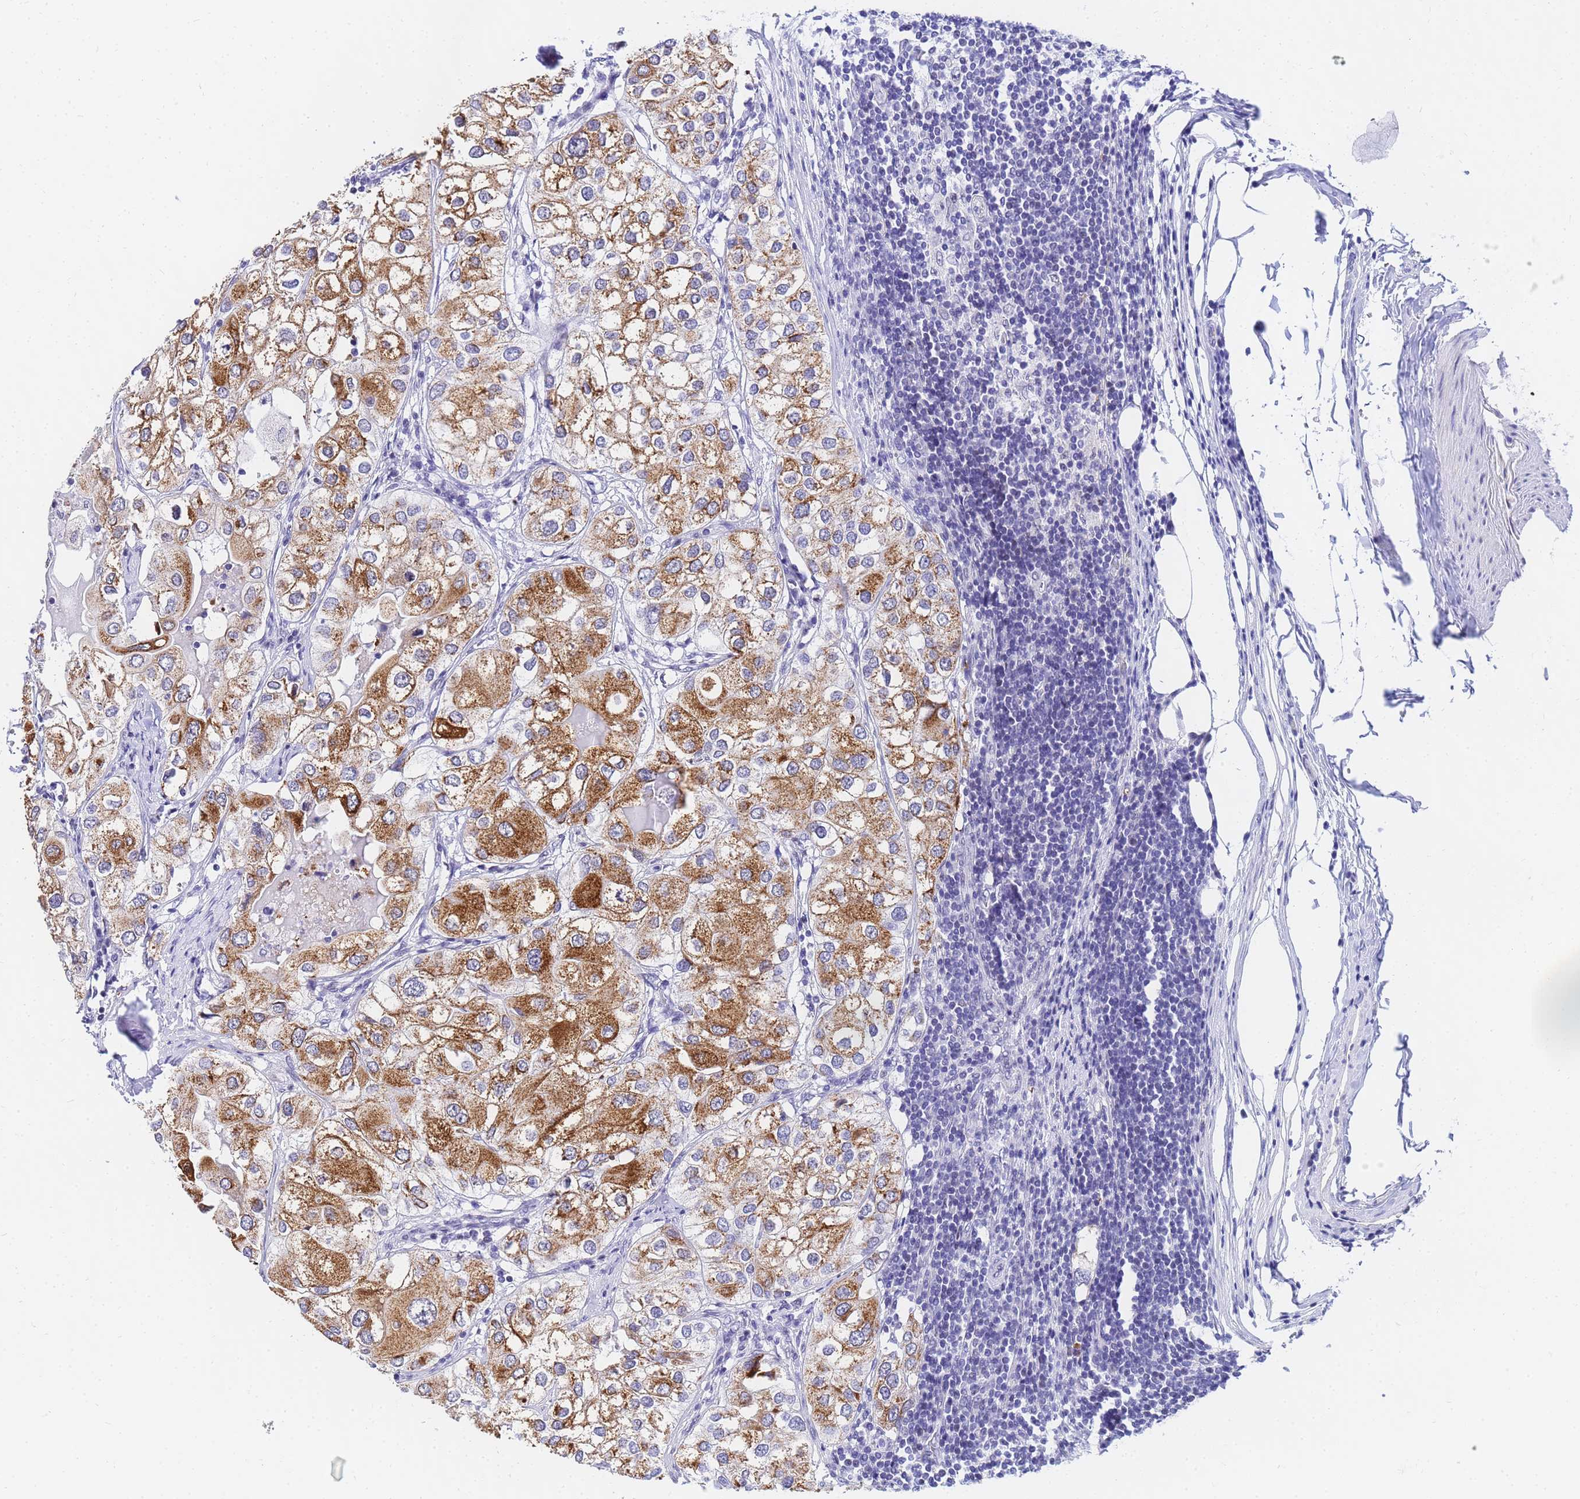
{"staining": {"intensity": "moderate", "quantity": ">75%", "location": "cytoplasmic/membranous"}, "tissue": "urothelial cancer", "cell_type": "Tumor cells", "image_type": "cancer", "snomed": [{"axis": "morphology", "description": "Urothelial carcinoma, High grade"}, {"axis": "topography", "description": "Urinary bladder"}], "caption": "Immunohistochemistry (IHC) (DAB) staining of human urothelial carcinoma (high-grade) demonstrates moderate cytoplasmic/membranous protein staining in about >75% of tumor cells.", "gene": "CKMT1A", "patient": {"sex": "male", "age": 64}}